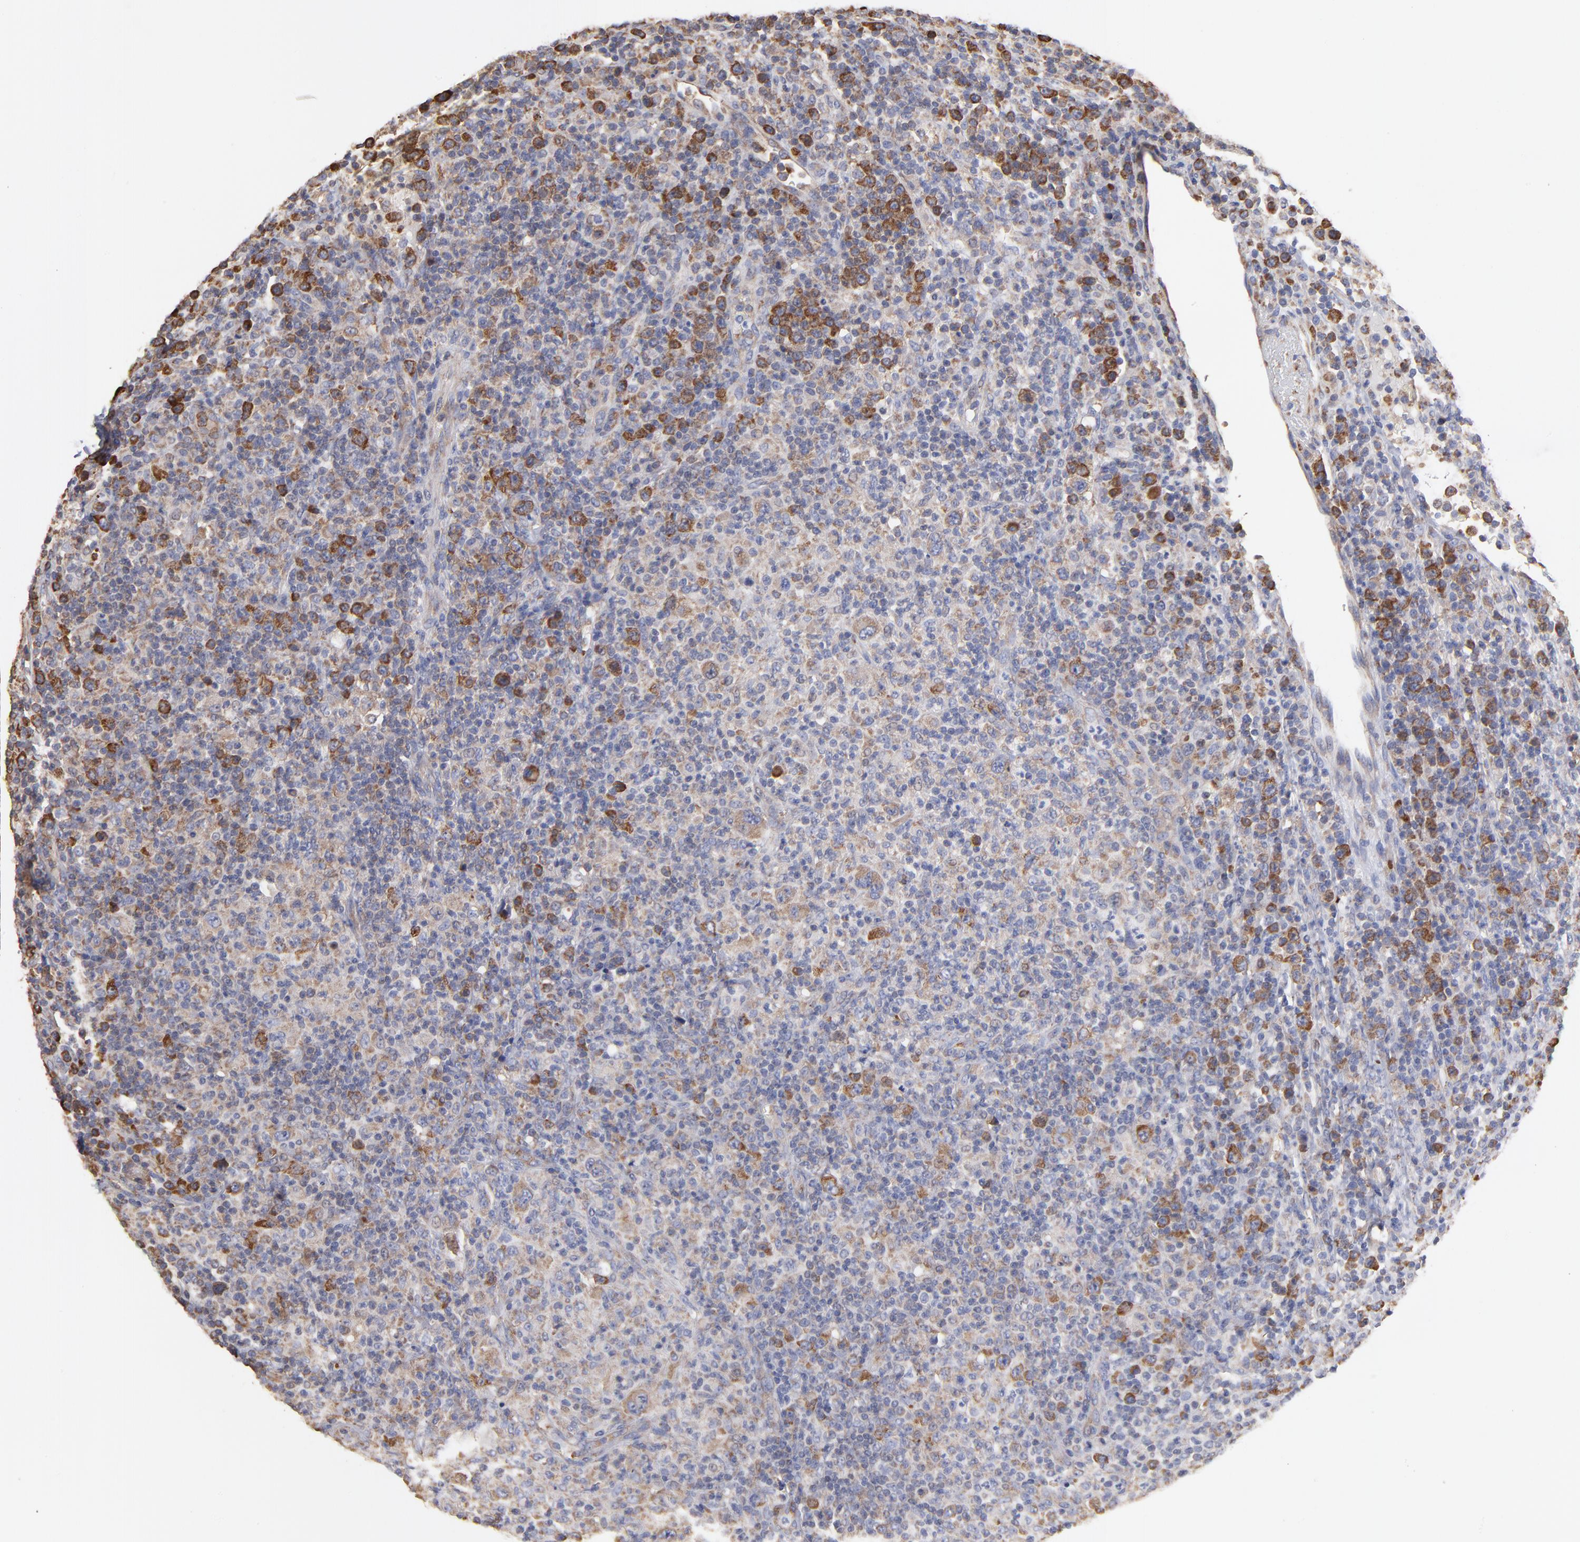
{"staining": {"intensity": "moderate", "quantity": "25%-75%", "location": "cytoplasmic/membranous"}, "tissue": "lymphoma", "cell_type": "Tumor cells", "image_type": "cancer", "snomed": [{"axis": "morphology", "description": "Hodgkin's disease, NOS"}, {"axis": "topography", "description": "Lymph node"}], "caption": "Immunohistochemical staining of Hodgkin's disease demonstrates medium levels of moderate cytoplasmic/membranous protein staining in approximately 25%-75% of tumor cells.", "gene": "RPL9", "patient": {"sex": "male", "age": 65}}